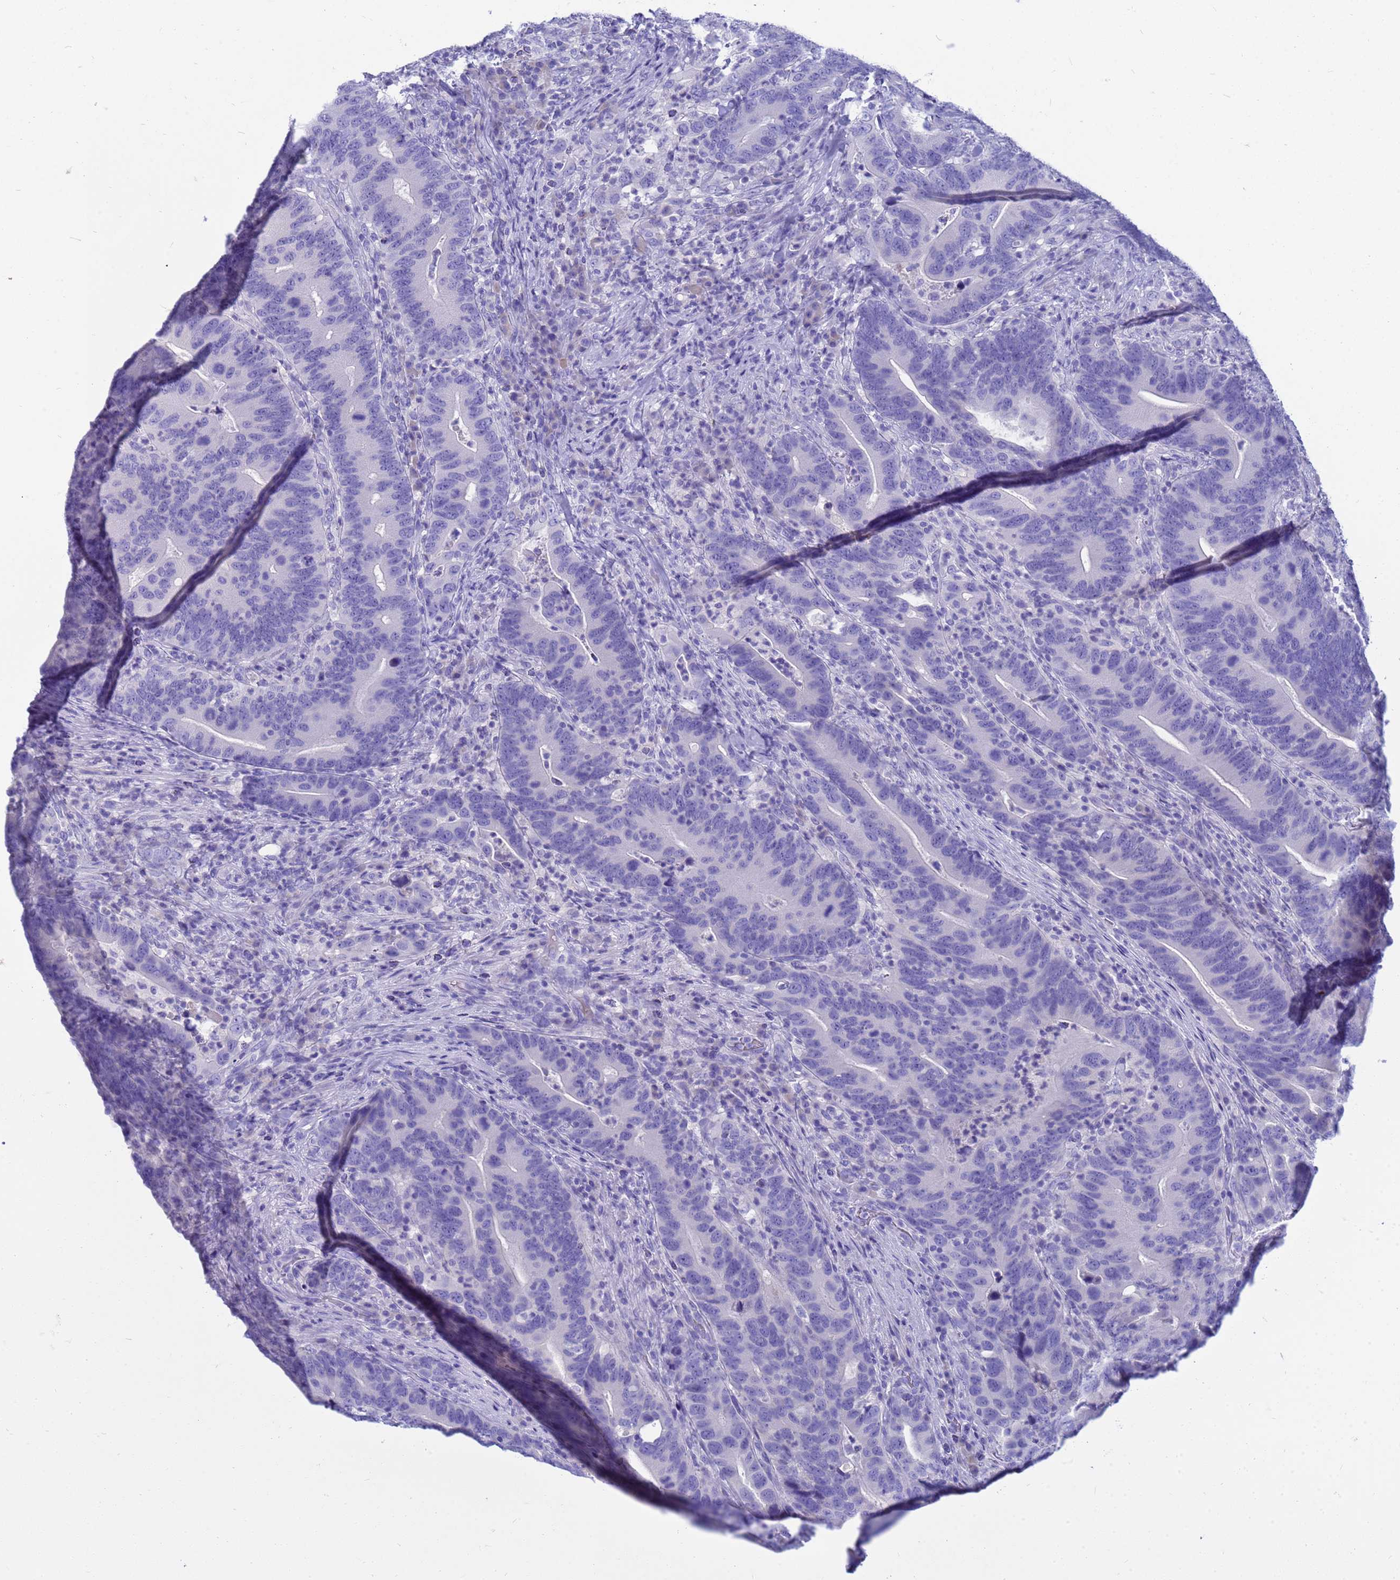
{"staining": {"intensity": "negative", "quantity": "none", "location": "none"}, "tissue": "colorectal cancer", "cell_type": "Tumor cells", "image_type": "cancer", "snomed": [{"axis": "morphology", "description": "Adenocarcinoma, NOS"}, {"axis": "topography", "description": "Colon"}], "caption": "The histopathology image displays no significant expression in tumor cells of colorectal cancer (adenocarcinoma). The staining is performed using DAB brown chromogen with nuclei counter-stained in using hematoxylin.", "gene": "SYCN", "patient": {"sex": "female", "age": 66}}